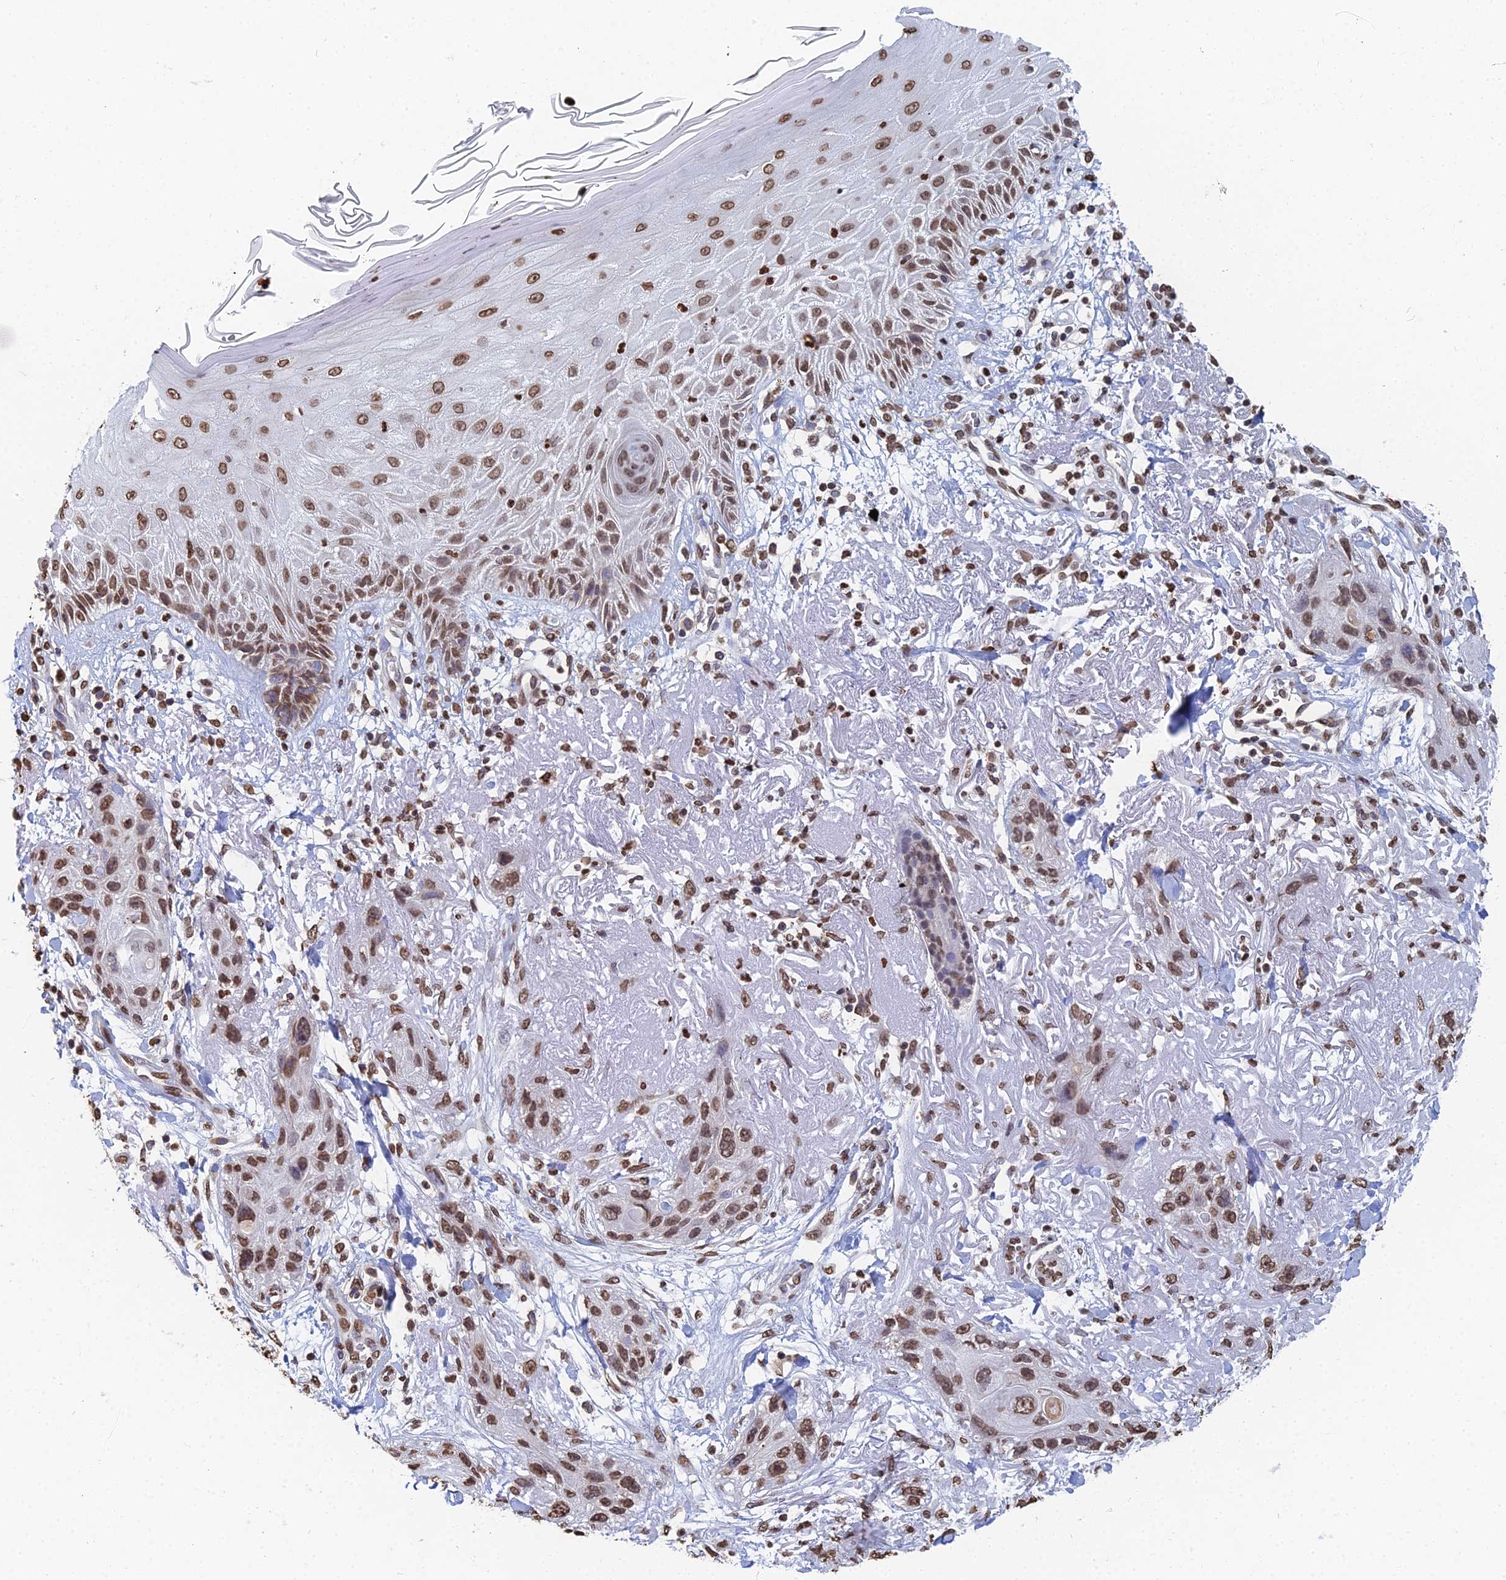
{"staining": {"intensity": "moderate", "quantity": ">75%", "location": "nuclear"}, "tissue": "skin cancer", "cell_type": "Tumor cells", "image_type": "cancer", "snomed": [{"axis": "morphology", "description": "Normal tissue, NOS"}, {"axis": "morphology", "description": "Squamous cell carcinoma, NOS"}, {"axis": "topography", "description": "Skin"}], "caption": "DAB immunohistochemical staining of human skin cancer (squamous cell carcinoma) shows moderate nuclear protein positivity in approximately >75% of tumor cells. (DAB (3,3'-diaminobenzidine) = brown stain, brightfield microscopy at high magnification).", "gene": "GBP3", "patient": {"sex": "male", "age": 72}}